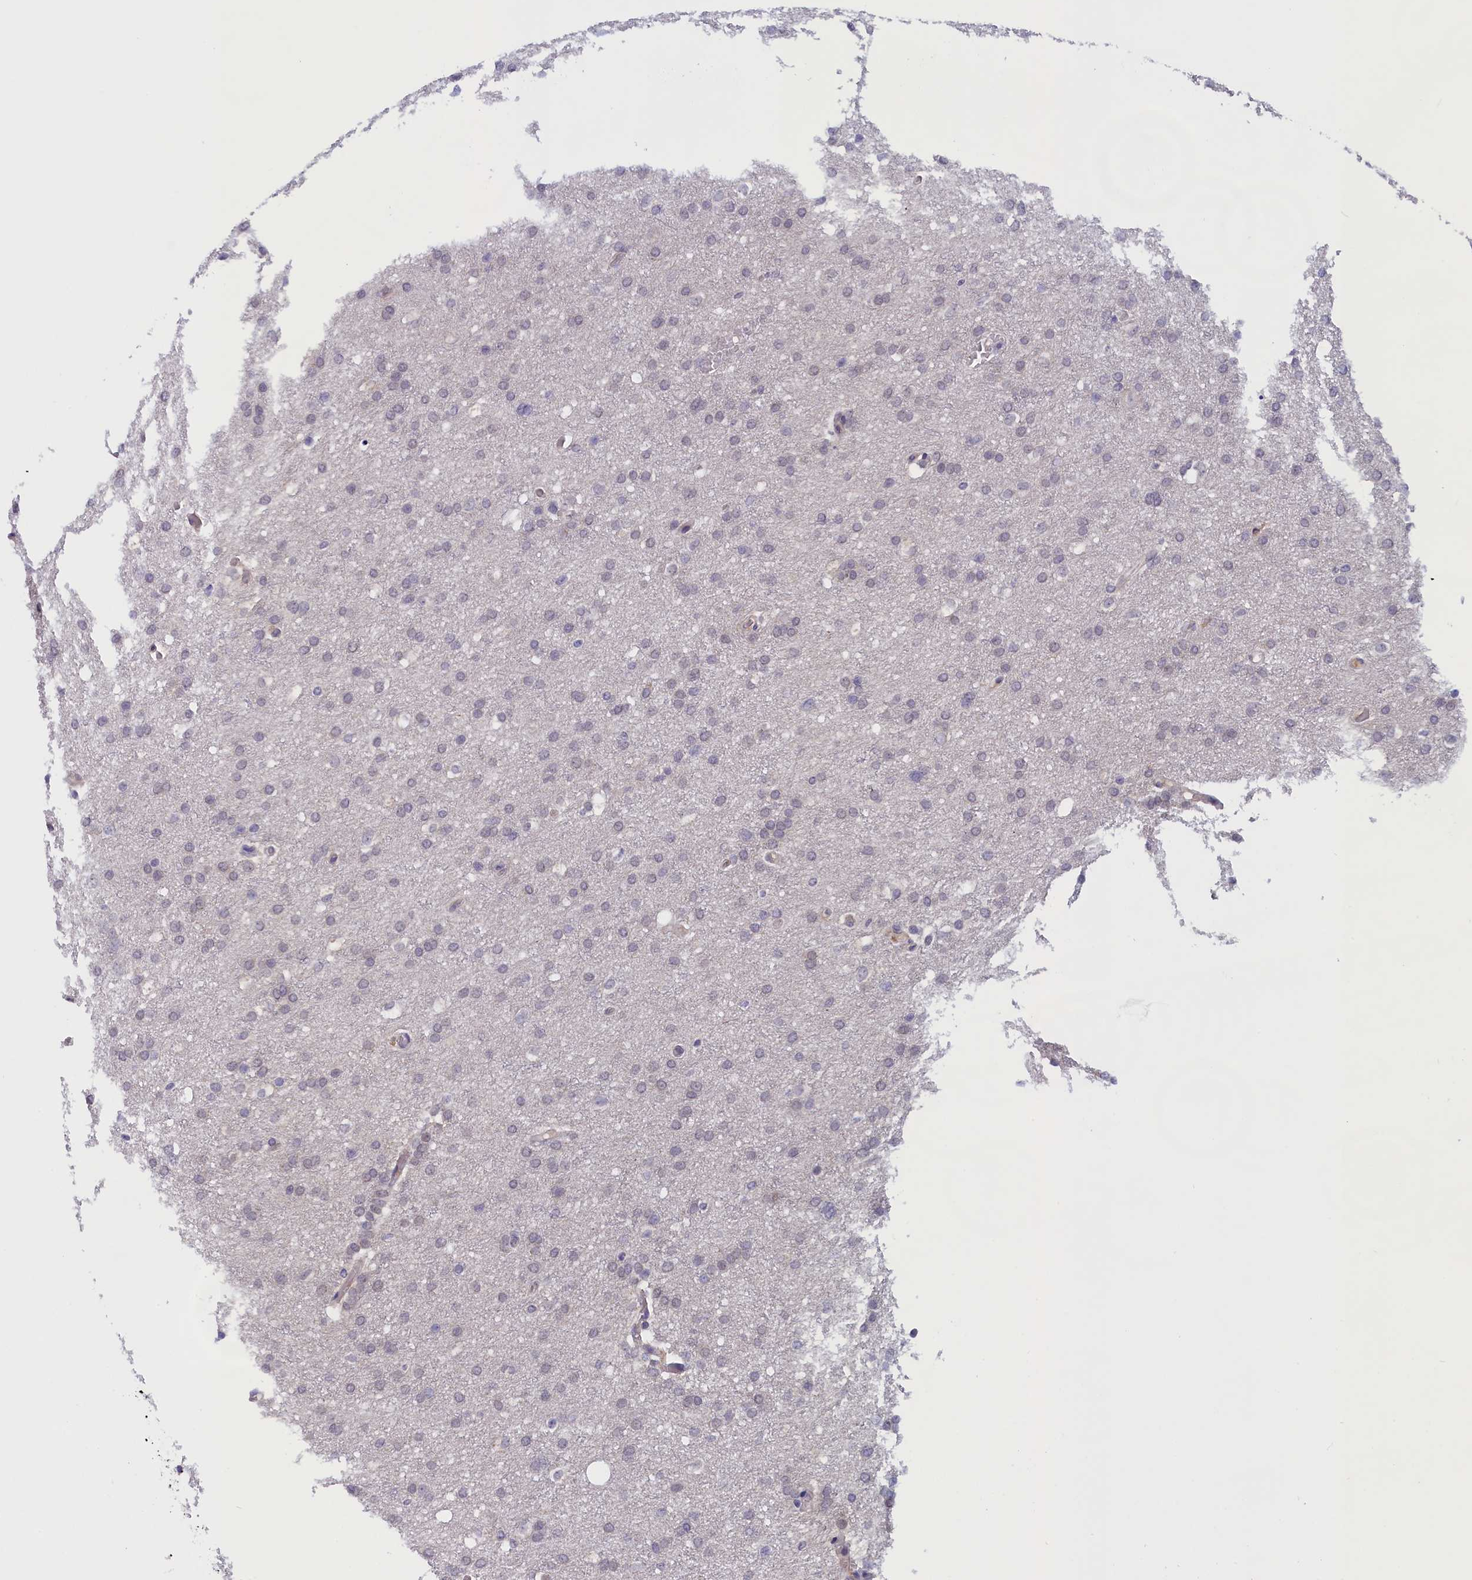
{"staining": {"intensity": "negative", "quantity": "none", "location": "none"}, "tissue": "glioma", "cell_type": "Tumor cells", "image_type": "cancer", "snomed": [{"axis": "morphology", "description": "Glioma, malignant, High grade"}, {"axis": "topography", "description": "Cerebral cortex"}], "caption": "A micrograph of glioma stained for a protein demonstrates no brown staining in tumor cells.", "gene": "IGFALS", "patient": {"sex": "female", "age": 36}}